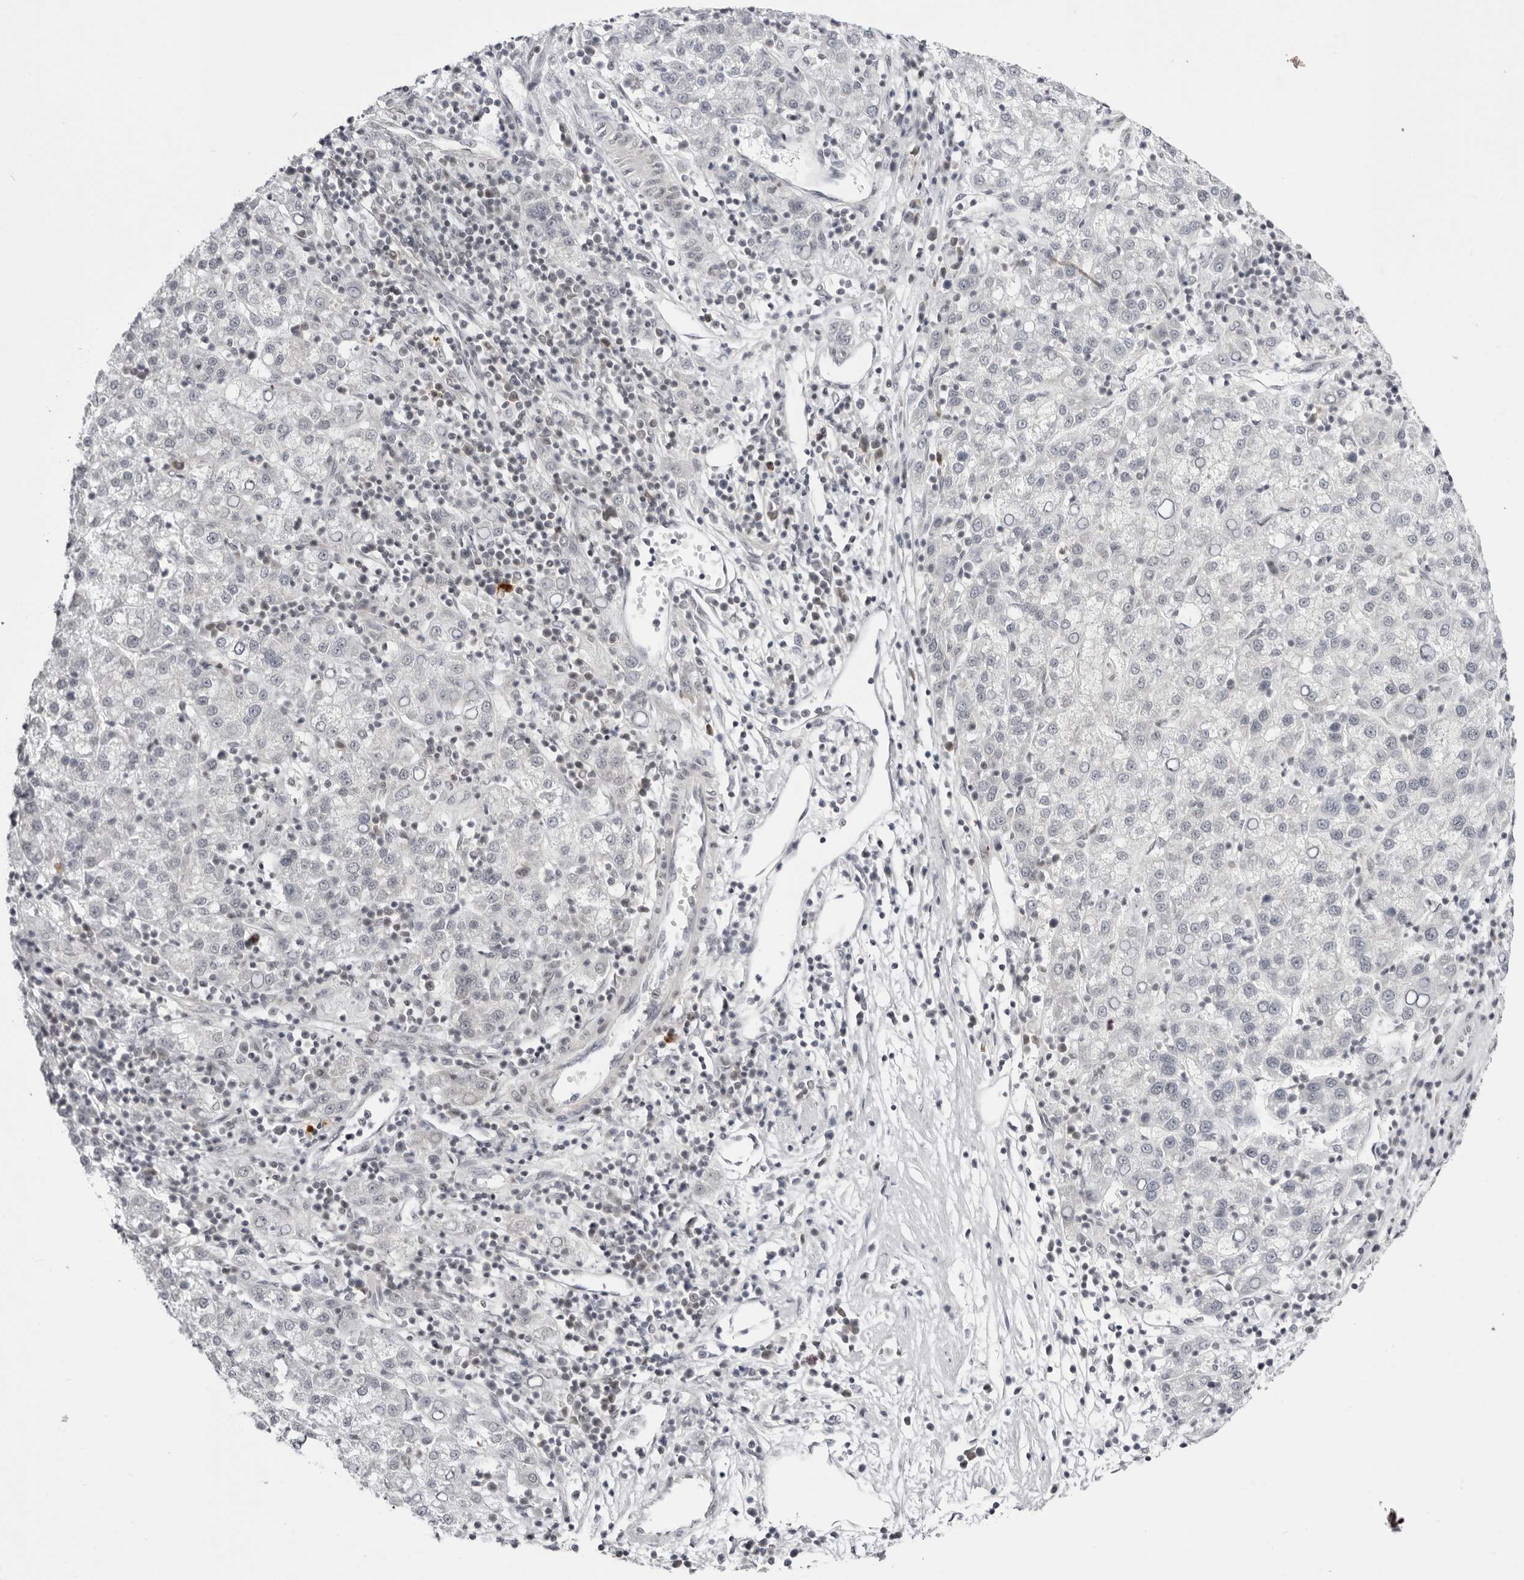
{"staining": {"intensity": "negative", "quantity": "none", "location": "none"}, "tissue": "liver cancer", "cell_type": "Tumor cells", "image_type": "cancer", "snomed": [{"axis": "morphology", "description": "Carcinoma, Hepatocellular, NOS"}, {"axis": "topography", "description": "Liver"}], "caption": "Tumor cells are negative for protein expression in human liver cancer. (DAB immunohistochemistry (IHC), high magnification).", "gene": "PPP2R5C", "patient": {"sex": "female", "age": 58}}